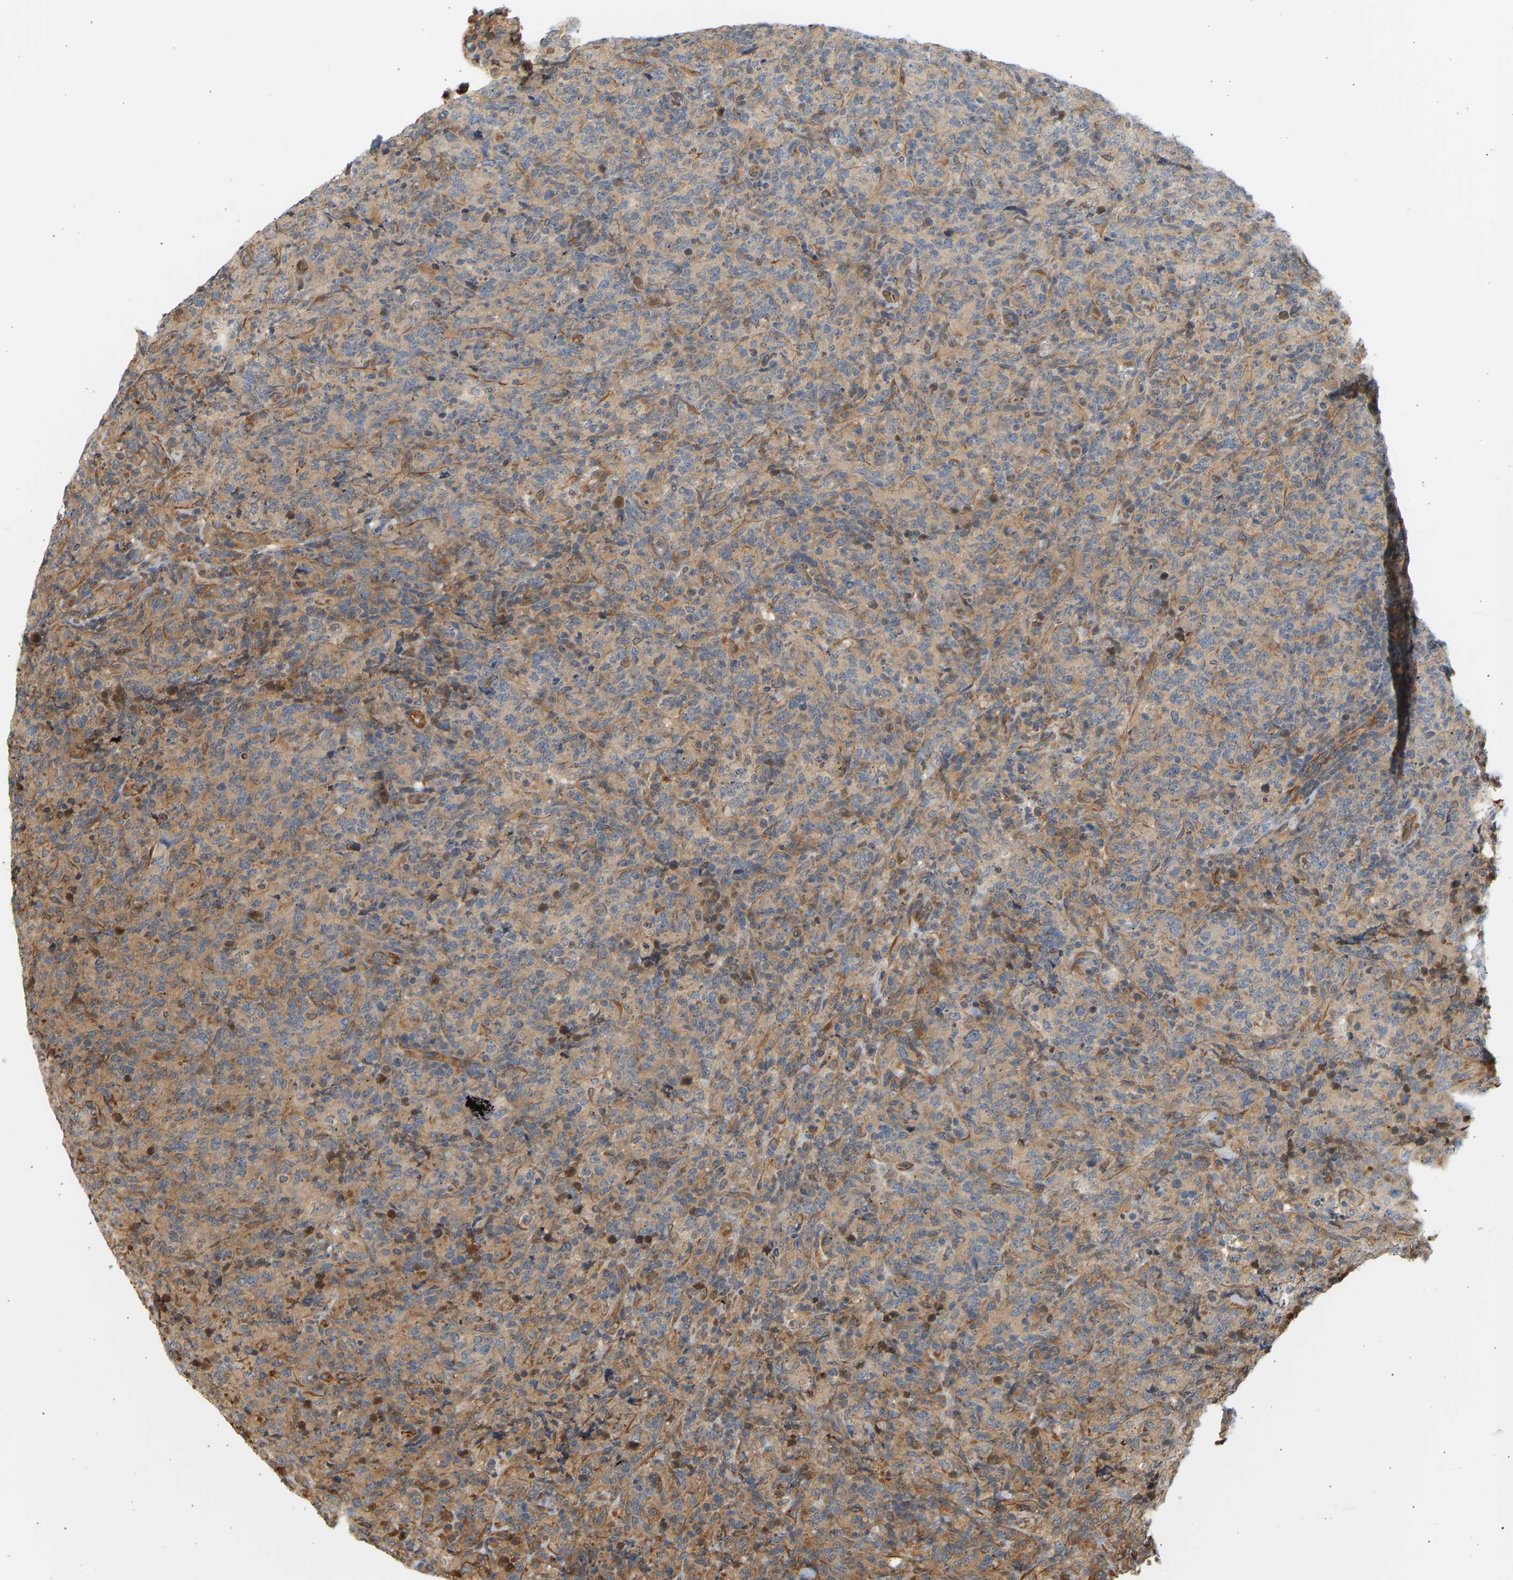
{"staining": {"intensity": "weak", "quantity": ">75%", "location": "cytoplasmic/membranous"}, "tissue": "lymphoma", "cell_type": "Tumor cells", "image_type": "cancer", "snomed": [{"axis": "morphology", "description": "Malignant lymphoma, non-Hodgkin's type, High grade"}, {"axis": "topography", "description": "Tonsil"}], "caption": "Immunohistochemical staining of lymphoma exhibits low levels of weak cytoplasmic/membranous positivity in approximately >75% of tumor cells.", "gene": "CEP57", "patient": {"sex": "female", "age": 36}}